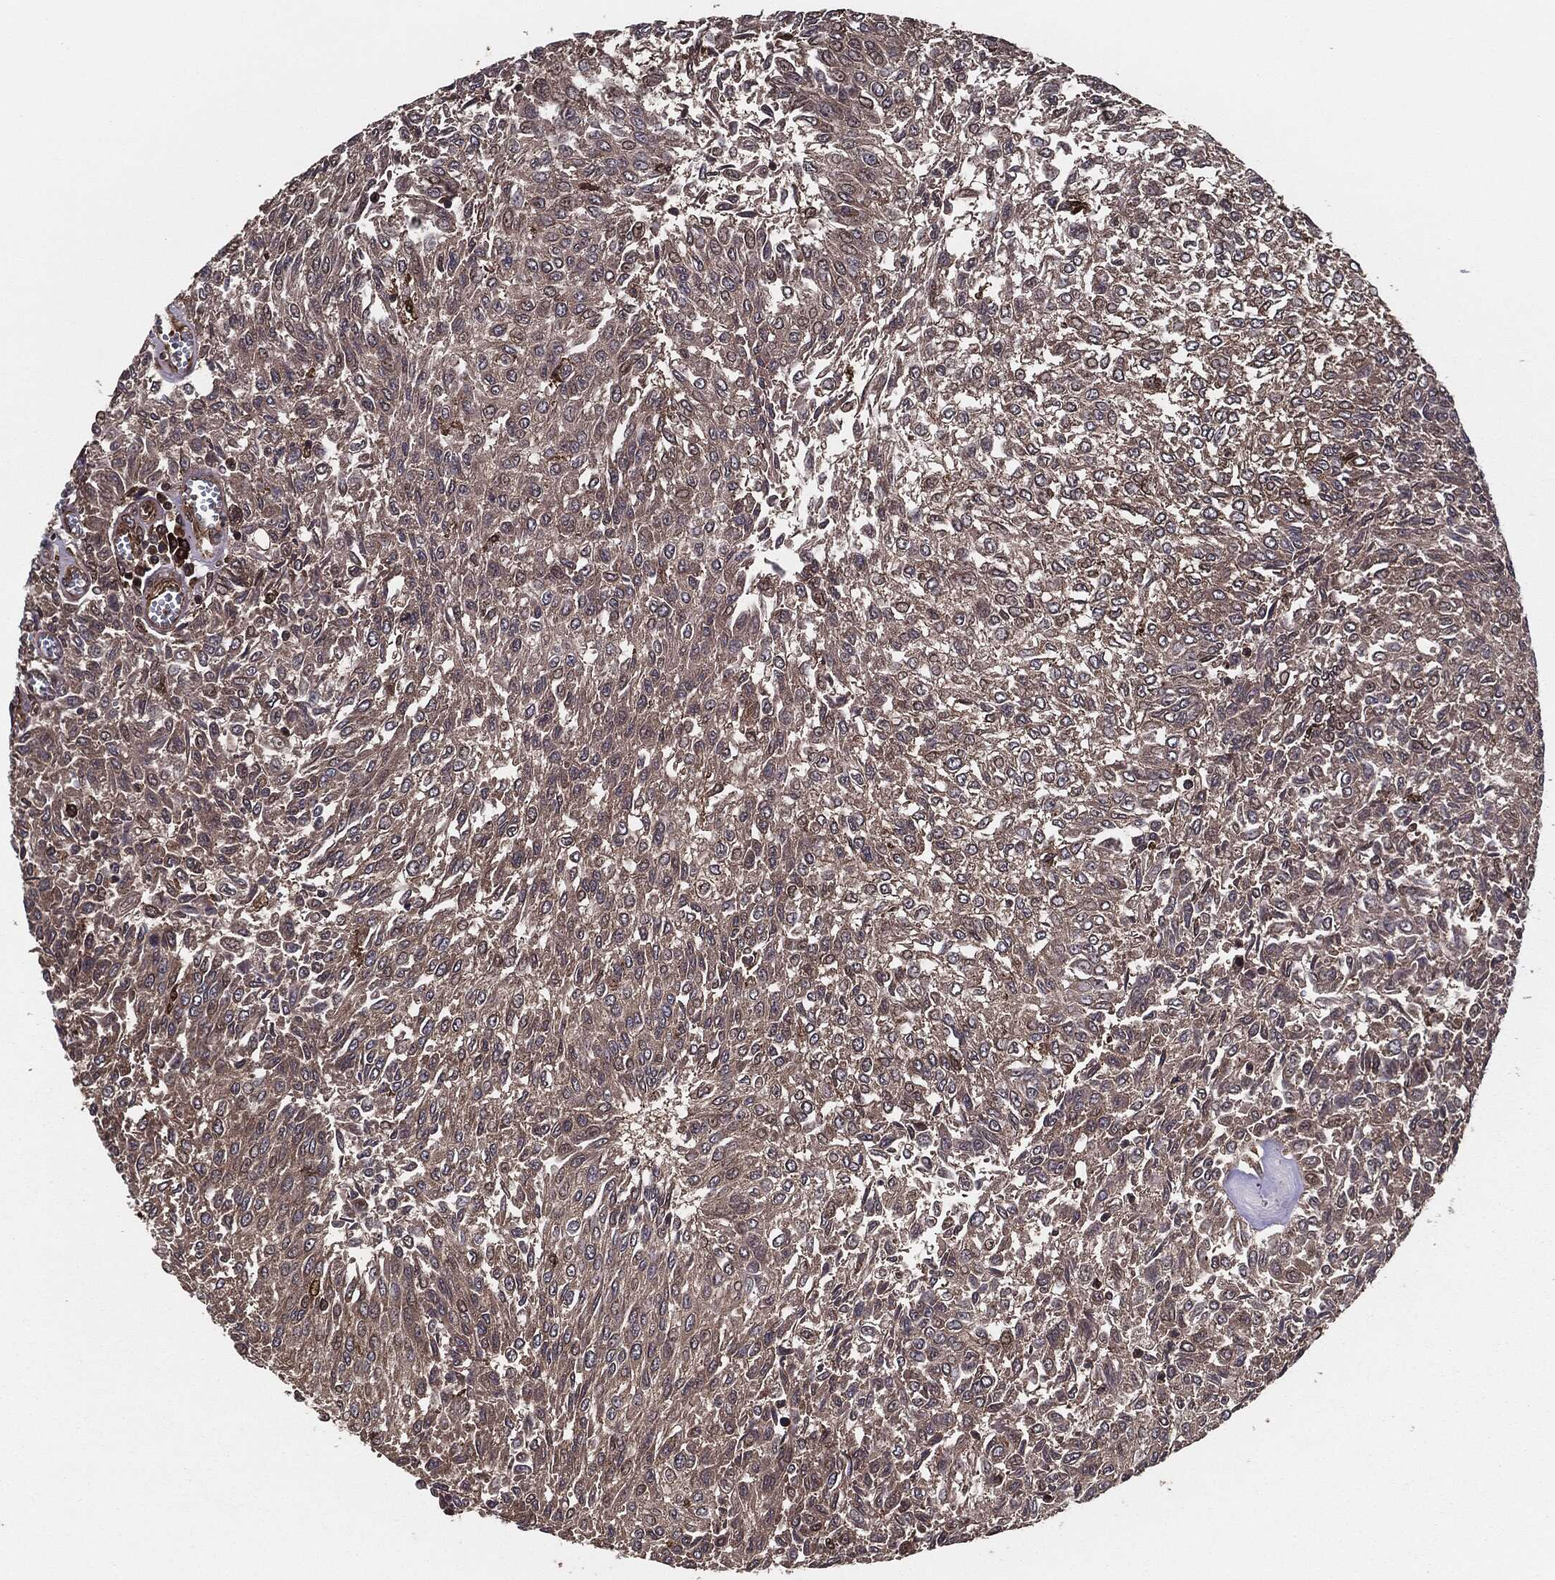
{"staining": {"intensity": "weak", "quantity": ">75%", "location": "cytoplasmic/membranous"}, "tissue": "urothelial cancer", "cell_type": "Tumor cells", "image_type": "cancer", "snomed": [{"axis": "morphology", "description": "Urothelial carcinoma, Low grade"}, {"axis": "topography", "description": "Urinary bladder"}], "caption": "Immunohistochemistry (IHC) of urothelial cancer exhibits low levels of weak cytoplasmic/membranous staining in about >75% of tumor cells.", "gene": "RAP1GDS1", "patient": {"sex": "male", "age": 78}}